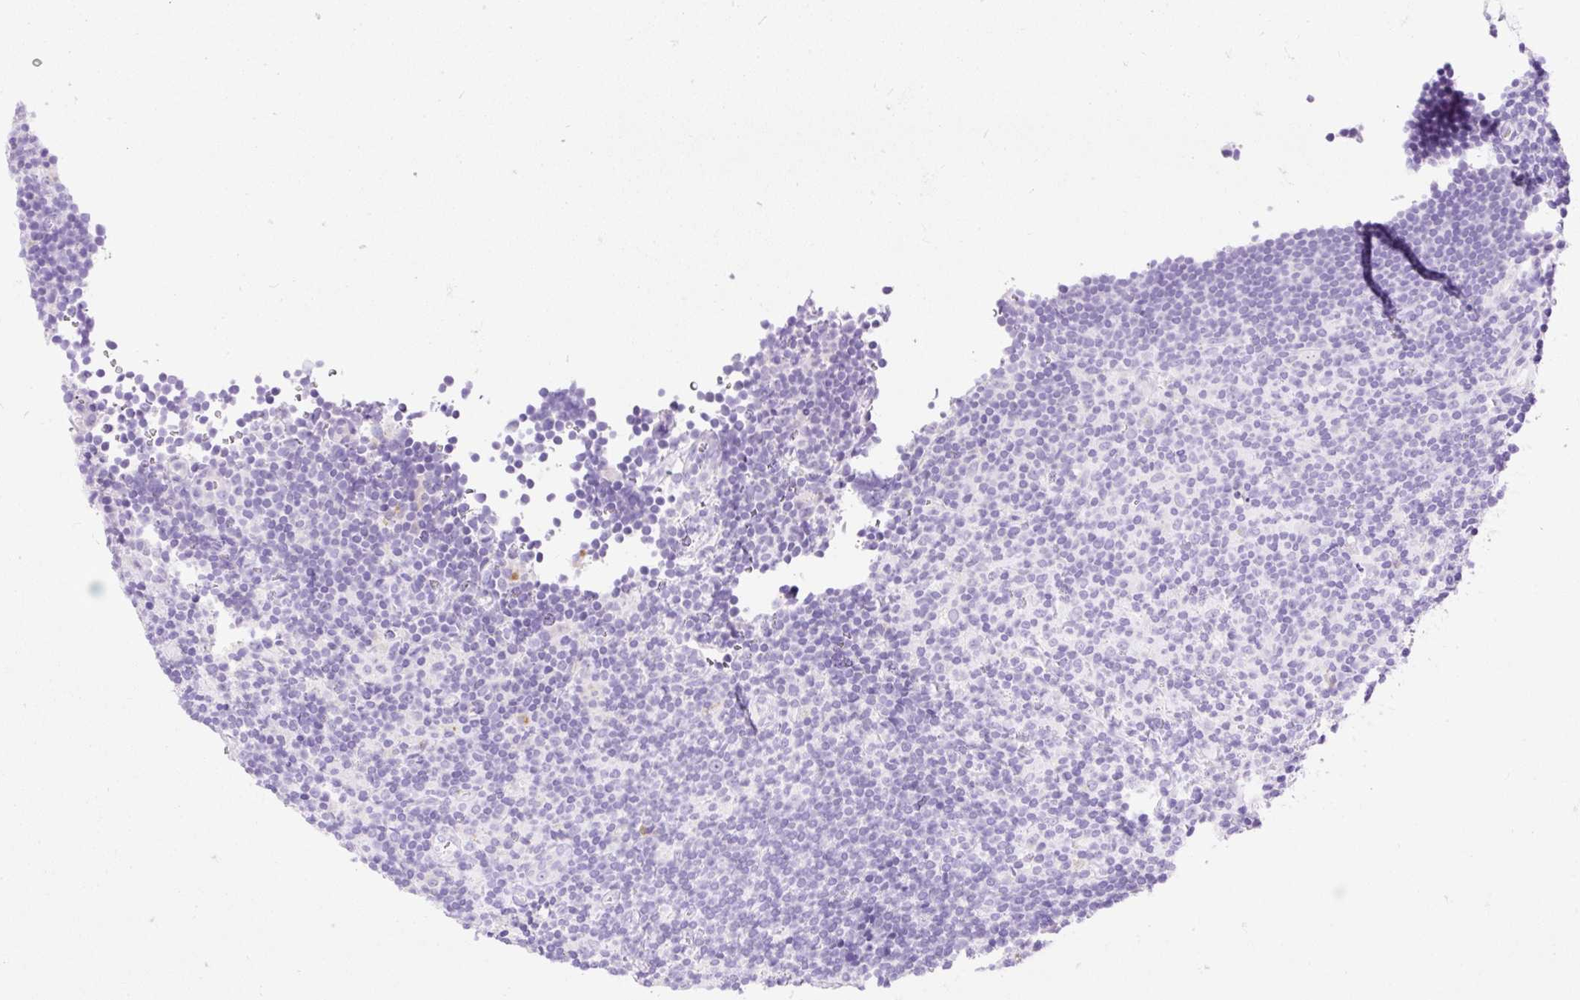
{"staining": {"intensity": "negative", "quantity": "none", "location": "none"}, "tissue": "lymphoma", "cell_type": "Tumor cells", "image_type": "cancer", "snomed": [{"axis": "morphology", "description": "Hodgkin's disease, NOS"}, {"axis": "topography", "description": "Lymph node"}], "caption": "Immunohistochemical staining of Hodgkin's disease demonstrates no significant expression in tumor cells.", "gene": "HEXB", "patient": {"sex": "female", "age": 57}}